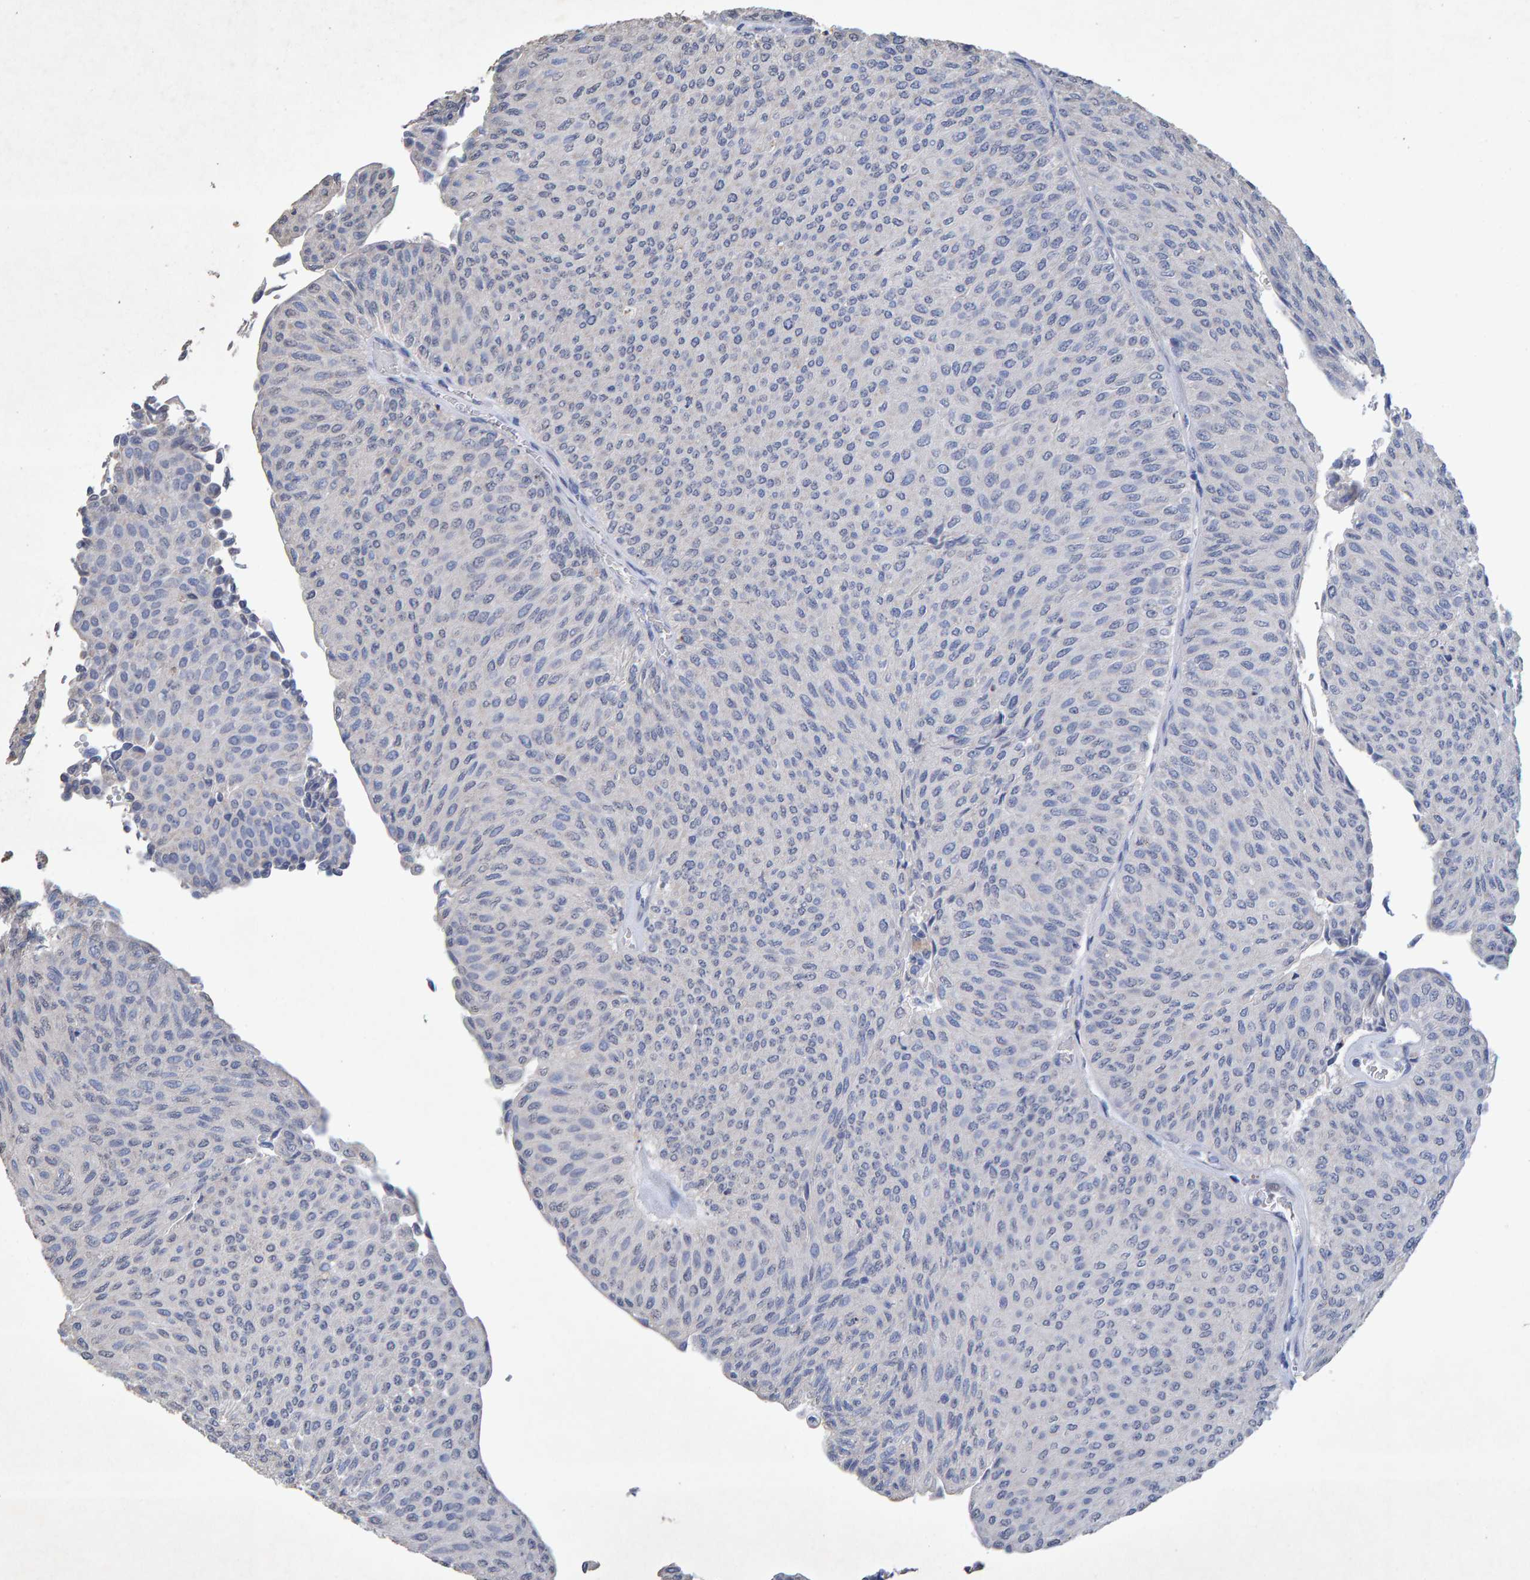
{"staining": {"intensity": "negative", "quantity": "none", "location": "none"}, "tissue": "urothelial cancer", "cell_type": "Tumor cells", "image_type": "cancer", "snomed": [{"axis": "morphology", "description": "Urothelial carcinoma, Low grade"}, {"axis": "topography", "description": "Urinary bladder"}], "caption": "This is an immunohistochemistry image of urothelial cancer. There is no positivity in tumor cells.", "gene": "CTH", "patient": {"sex": "male", "age": 78}}